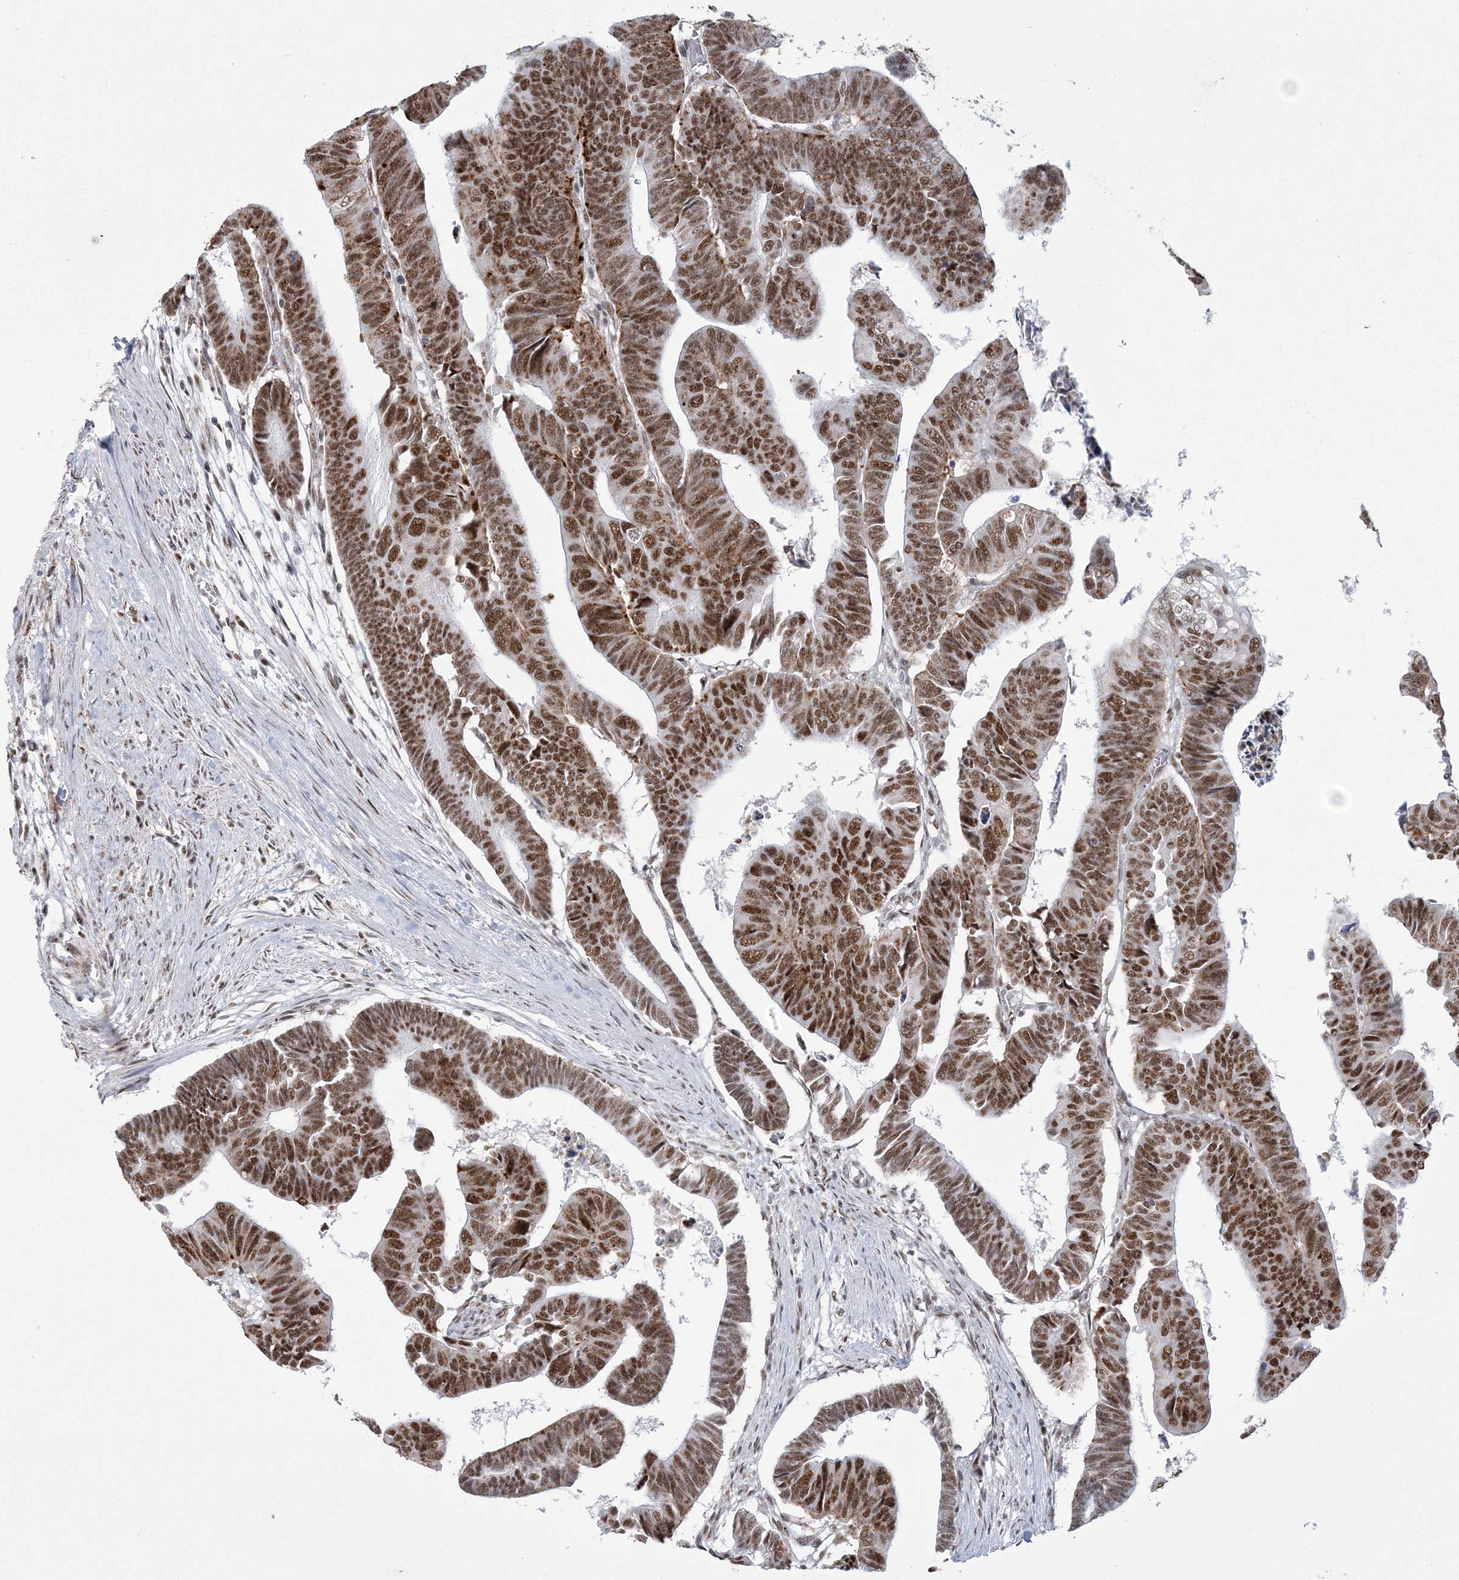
{"staining": {"intensity": "strong", "quantity": ">75%", "location": "nuclear"}, "tissue": "colorectal cancer", "cell_type": "Tumor cells", "image_type": "cancer", "snomed": [{"axis": "morphology", "description": "Adenocarcinoma, NOS"}, {"axis": "topography", "description": "Rectum"}], "caption": "Tumor cells show high levels of strong nuclear expression in approximately >75% of cells in colorectal cancer (adenocarcinoma). (Brightfield microscopy of DAB IHC at high magnification).", "gene": "RBM17", "patient": {"sex": "female", "age": 65}}